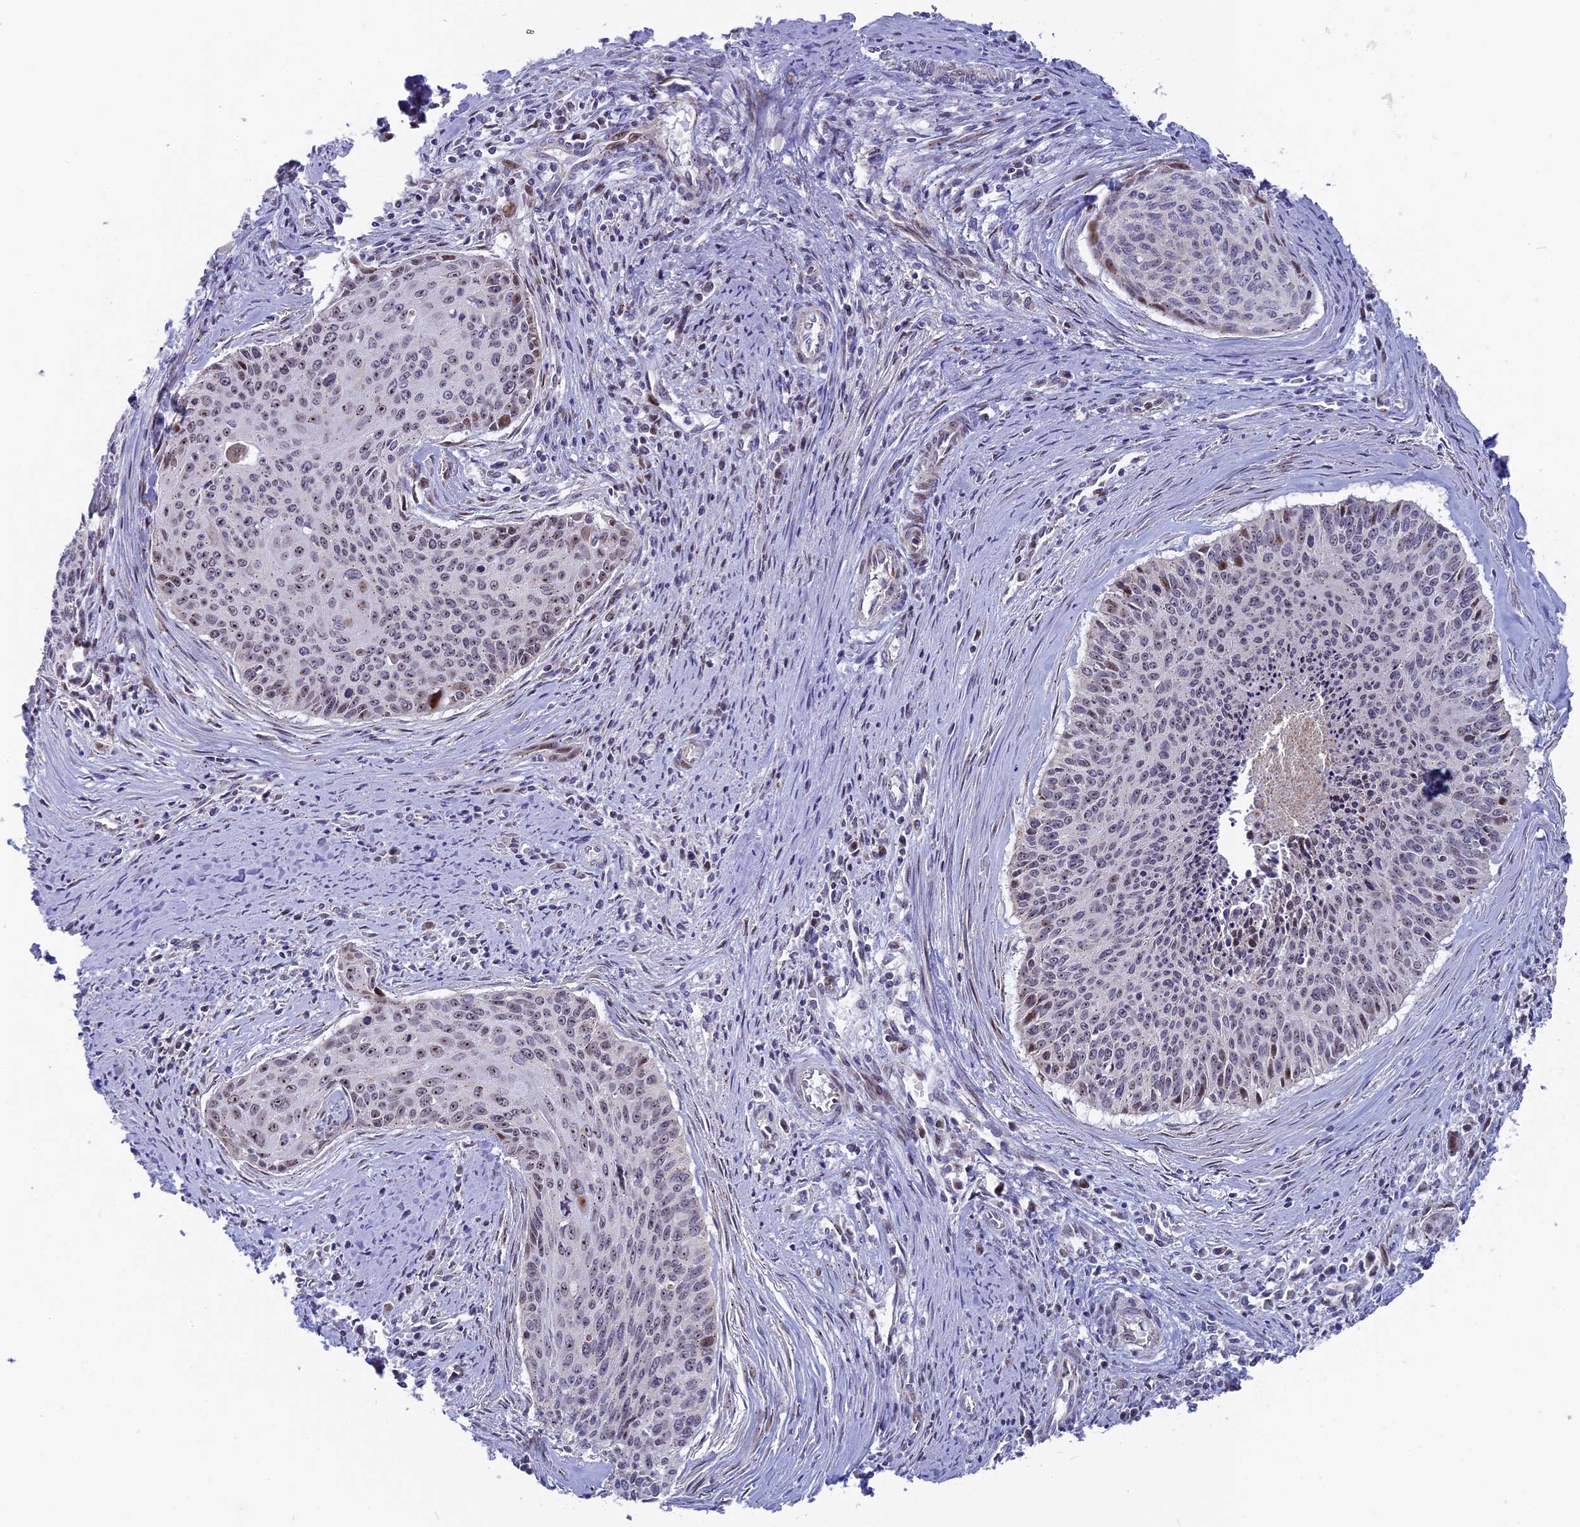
{"staining": {"intensity": "moderate", "quantity": "<25%", "location": "nuclear"}, "tissue": "cervical cancer", "cell_type": "Tumor cells", "image_type": "cancer", "snomed": [{"axis": "morphology", "description": "Squamous cell carcinoma, NOS"}, {"axis": "topography", "description": "Cervix"}], "caption": "Immunohistochemical staining of cervical squamous cell carcinoma shows low levels of moderate nuclear staining in approximately <25% of tumor cells.", "gene": "DTWD1", "patient": {"sex": "female", "age": 55}}